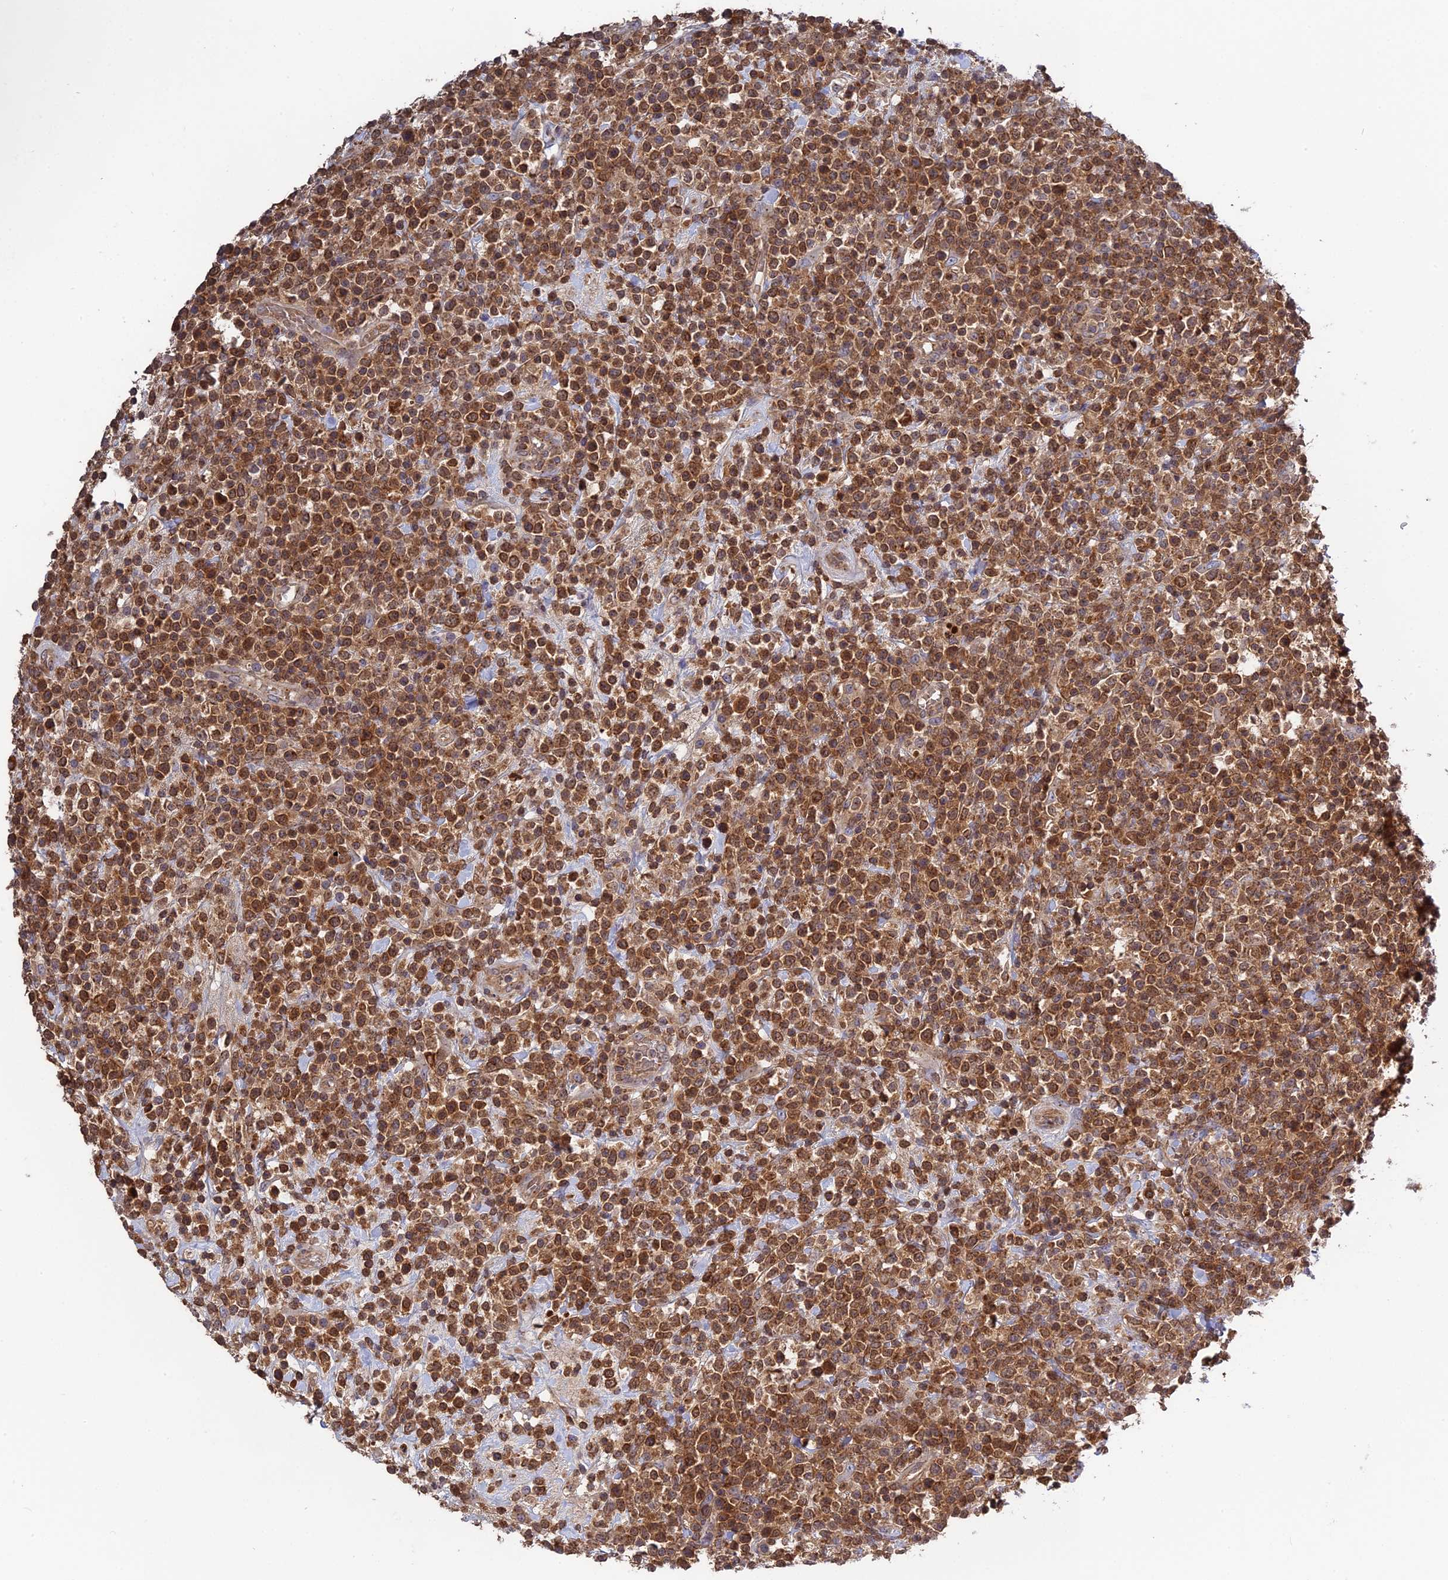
{"staining": {"intensity": "strong", "quantity": ">75%", "location": "cytoplasmic/membranous"}, "tissue": "lymphoma", "cell_type": "Tumor cells", "image_type": "cancer", "snomed": [{"axis": "morphology", "description": "Malignant lymphoma, non-Hodgkin's type, High grade"}, {"axis": "topography", "description": "Colon"}], "caption": "Human malignant lymphoma, non-Hodgkin's type (high-grade) stained with a protein marker displays strong staining in tumor cells.", "gene": "RPIA", "patient": {"sex": "female", "age": 53}}